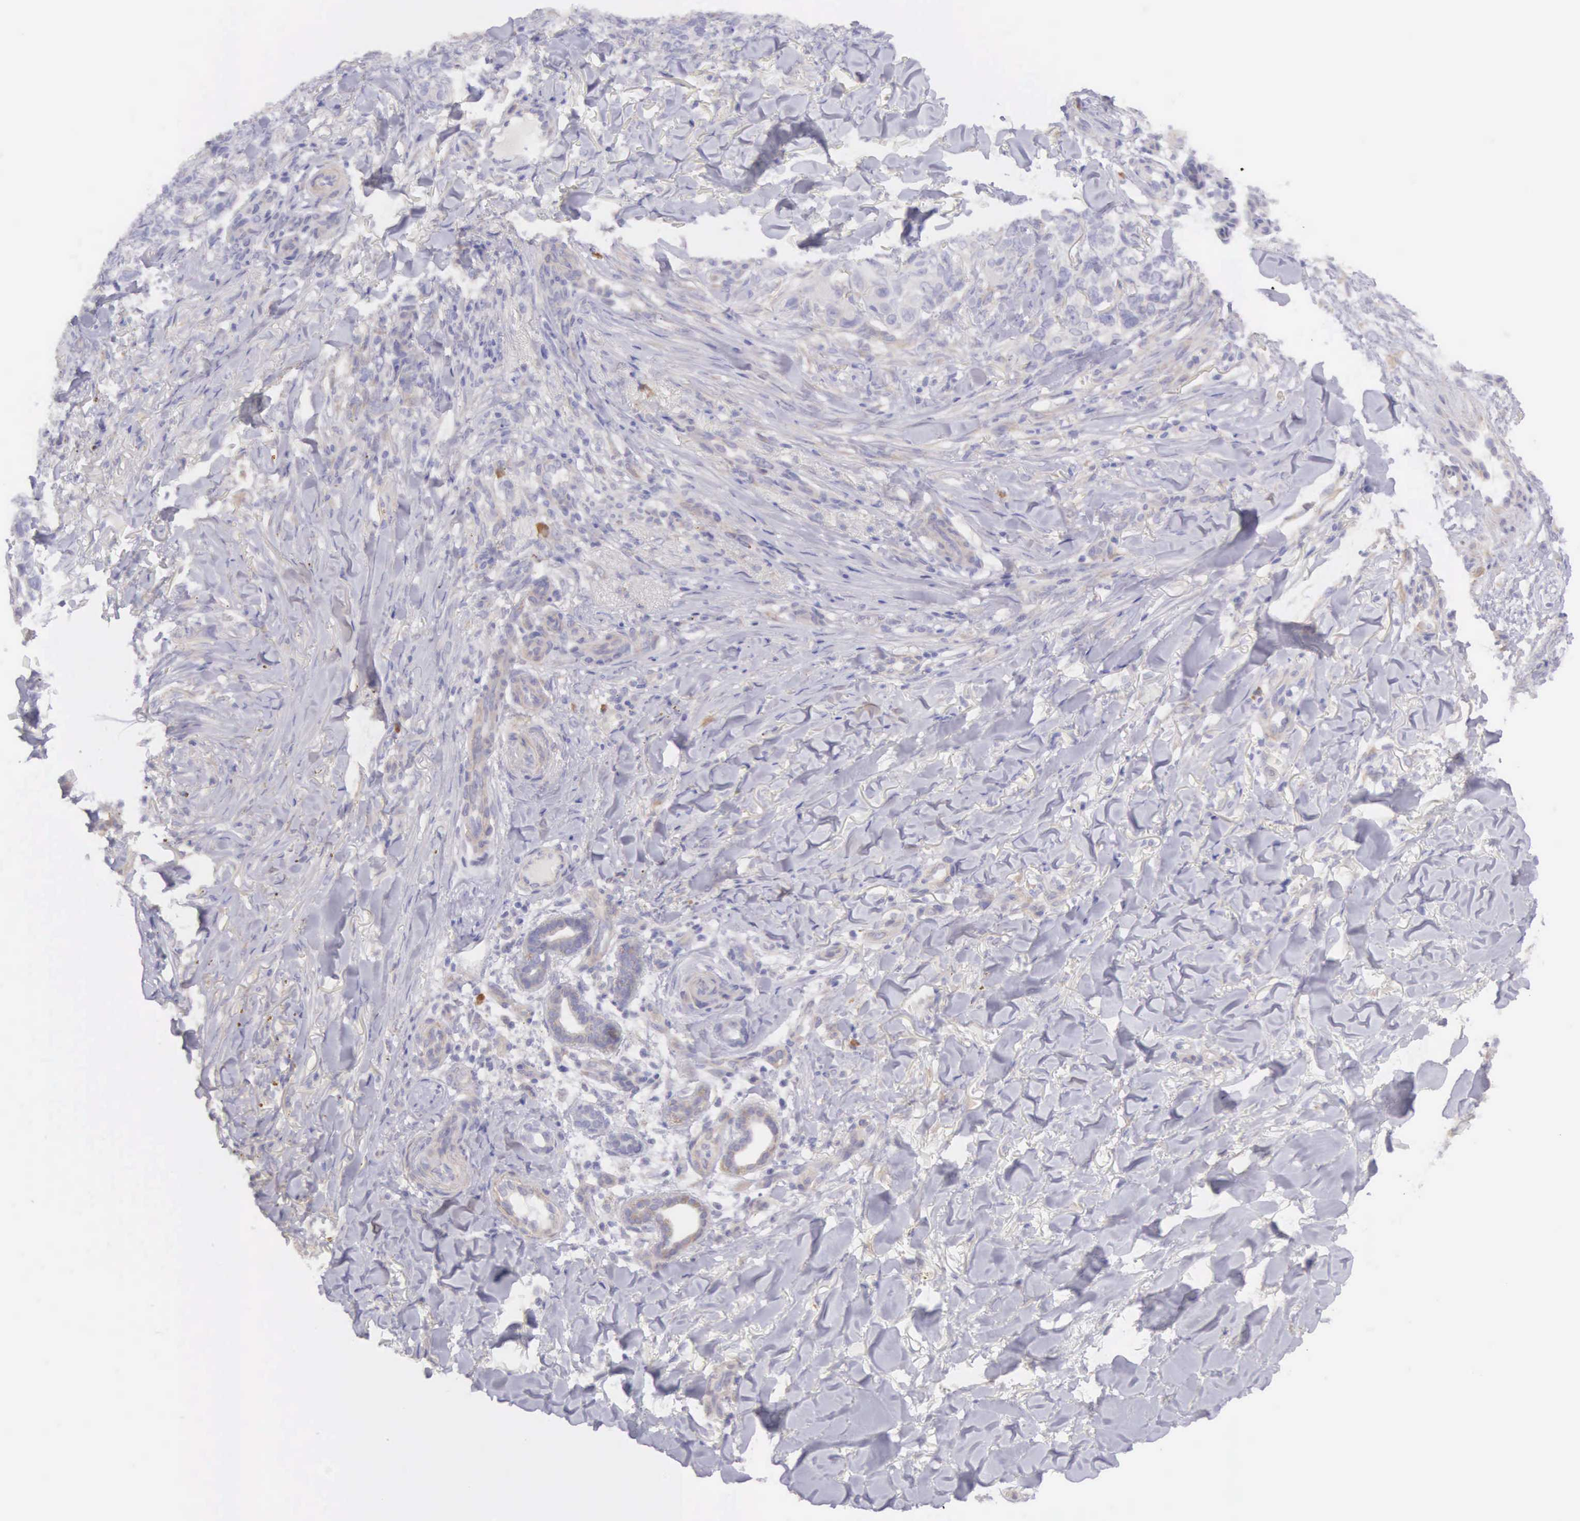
{"staining": {"intensity": "negative", "quantity": "none", "location": "none"}, "tissue": "skin cancer", "cell_type": "Tumor cells", "image_type": "cancer", "snomed": [{"axis": "morphology", "description": "Normal tissue, NOS"}, {"axis": "morphology", "description": "Basal cell carcinoma"}, {"axis": "topography", "description": "Skin"}], "caption": "High power microscopy image of an immunohistochemistry (IHC) histopathology image of skin basal cell carcinoma, revealing no significant staining in tumor cells.", "gene": "ARFGAP3", "patient": {"sex": "male", "age": 81}}